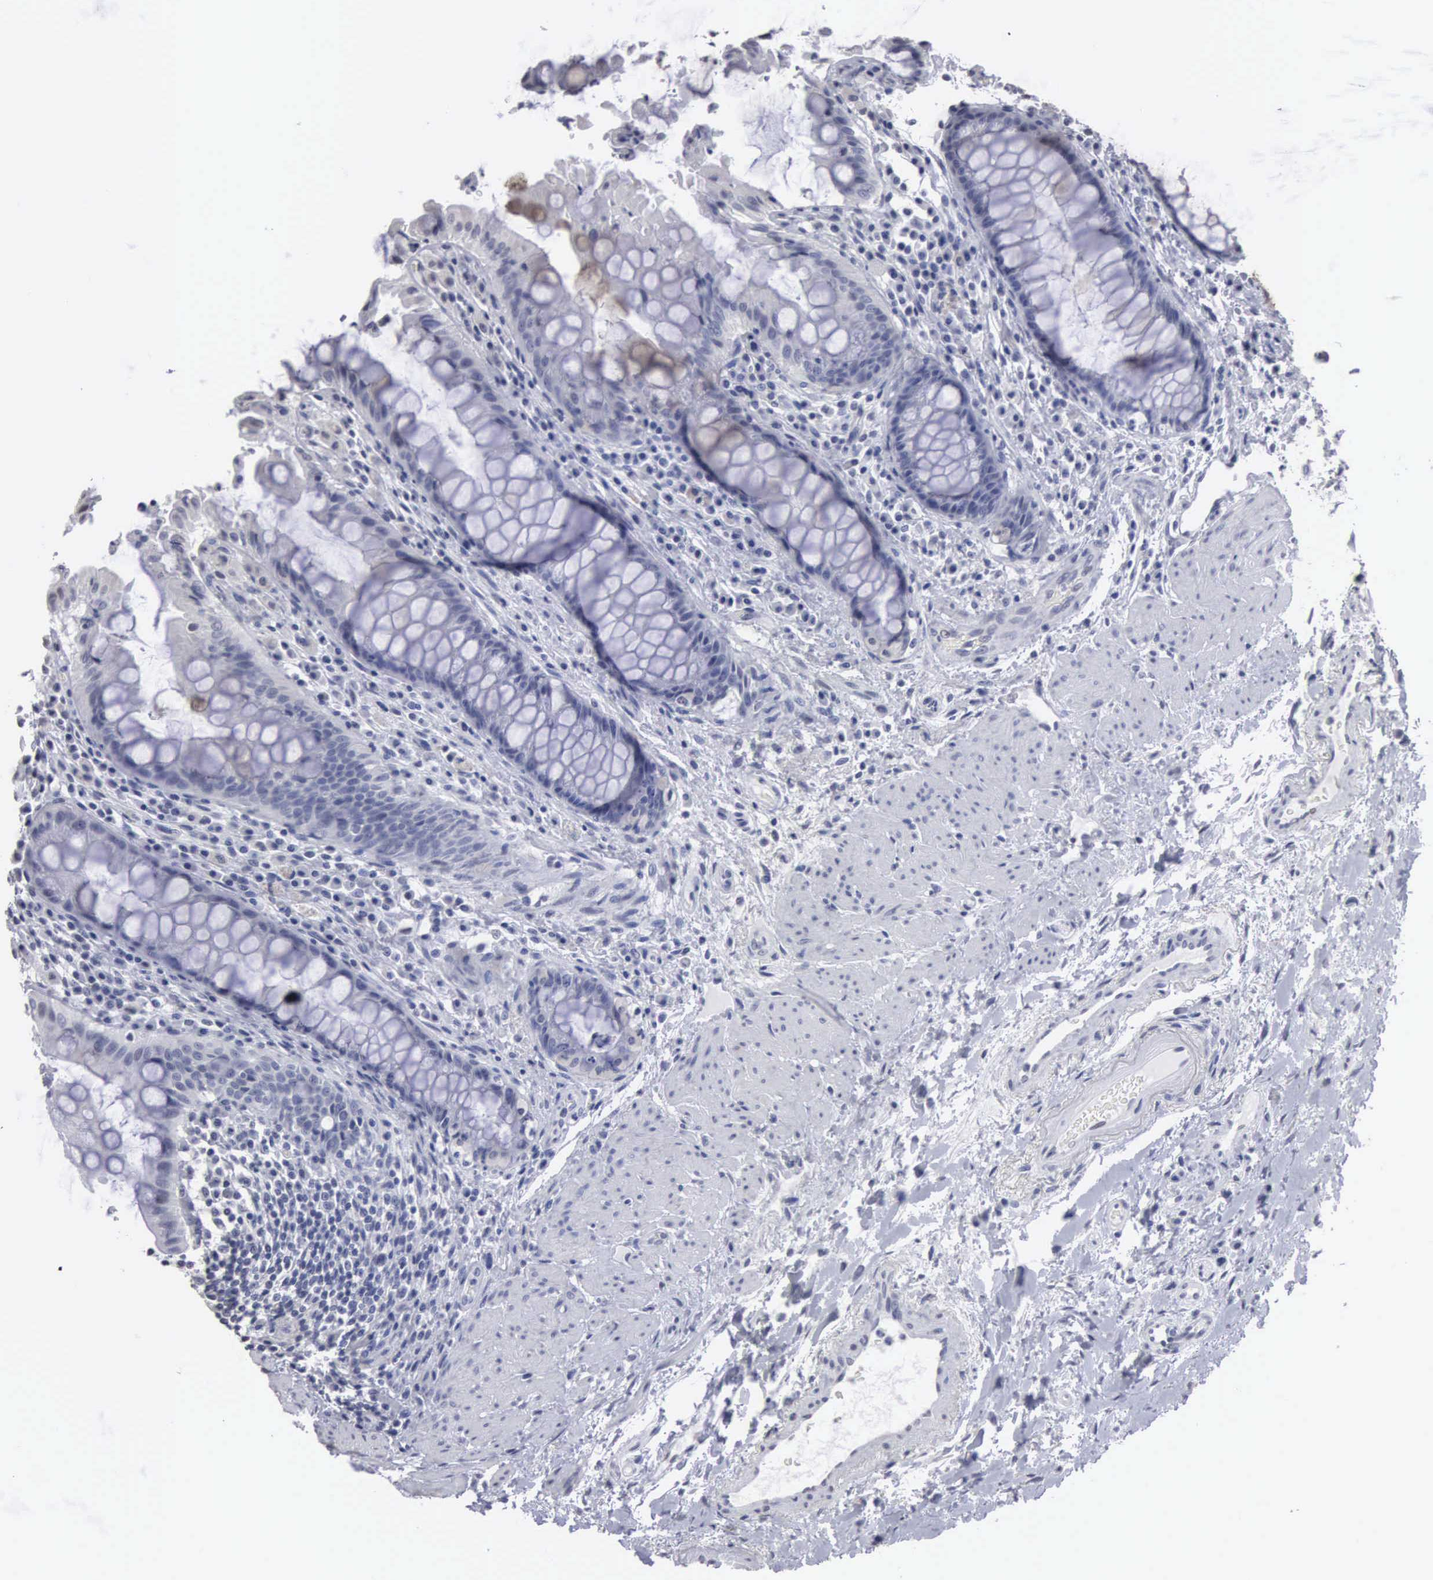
{"staining": {"intensity": "weak", "quantity": "<25%", "location": "cytoplasmic/membranous"}, "tissue": "rectum", "cell_type": "Glandular cells", "image_type": "normal", "snomed": [{"axis": "morphology", "description": "Normal tissue, NOS"}, {"axis": "topography", "description": "Rectum"}], "caption": "A photomicrograph of human rectum is negative for staining in glandular cells. The staining was performed using DAB to visualize the protein expression in brown, while the nuclei were stained in blue with hematoxylin (Magnification: 20x).", "gene": "UPB1", "patient": {"sex": "female", "age": 75}}